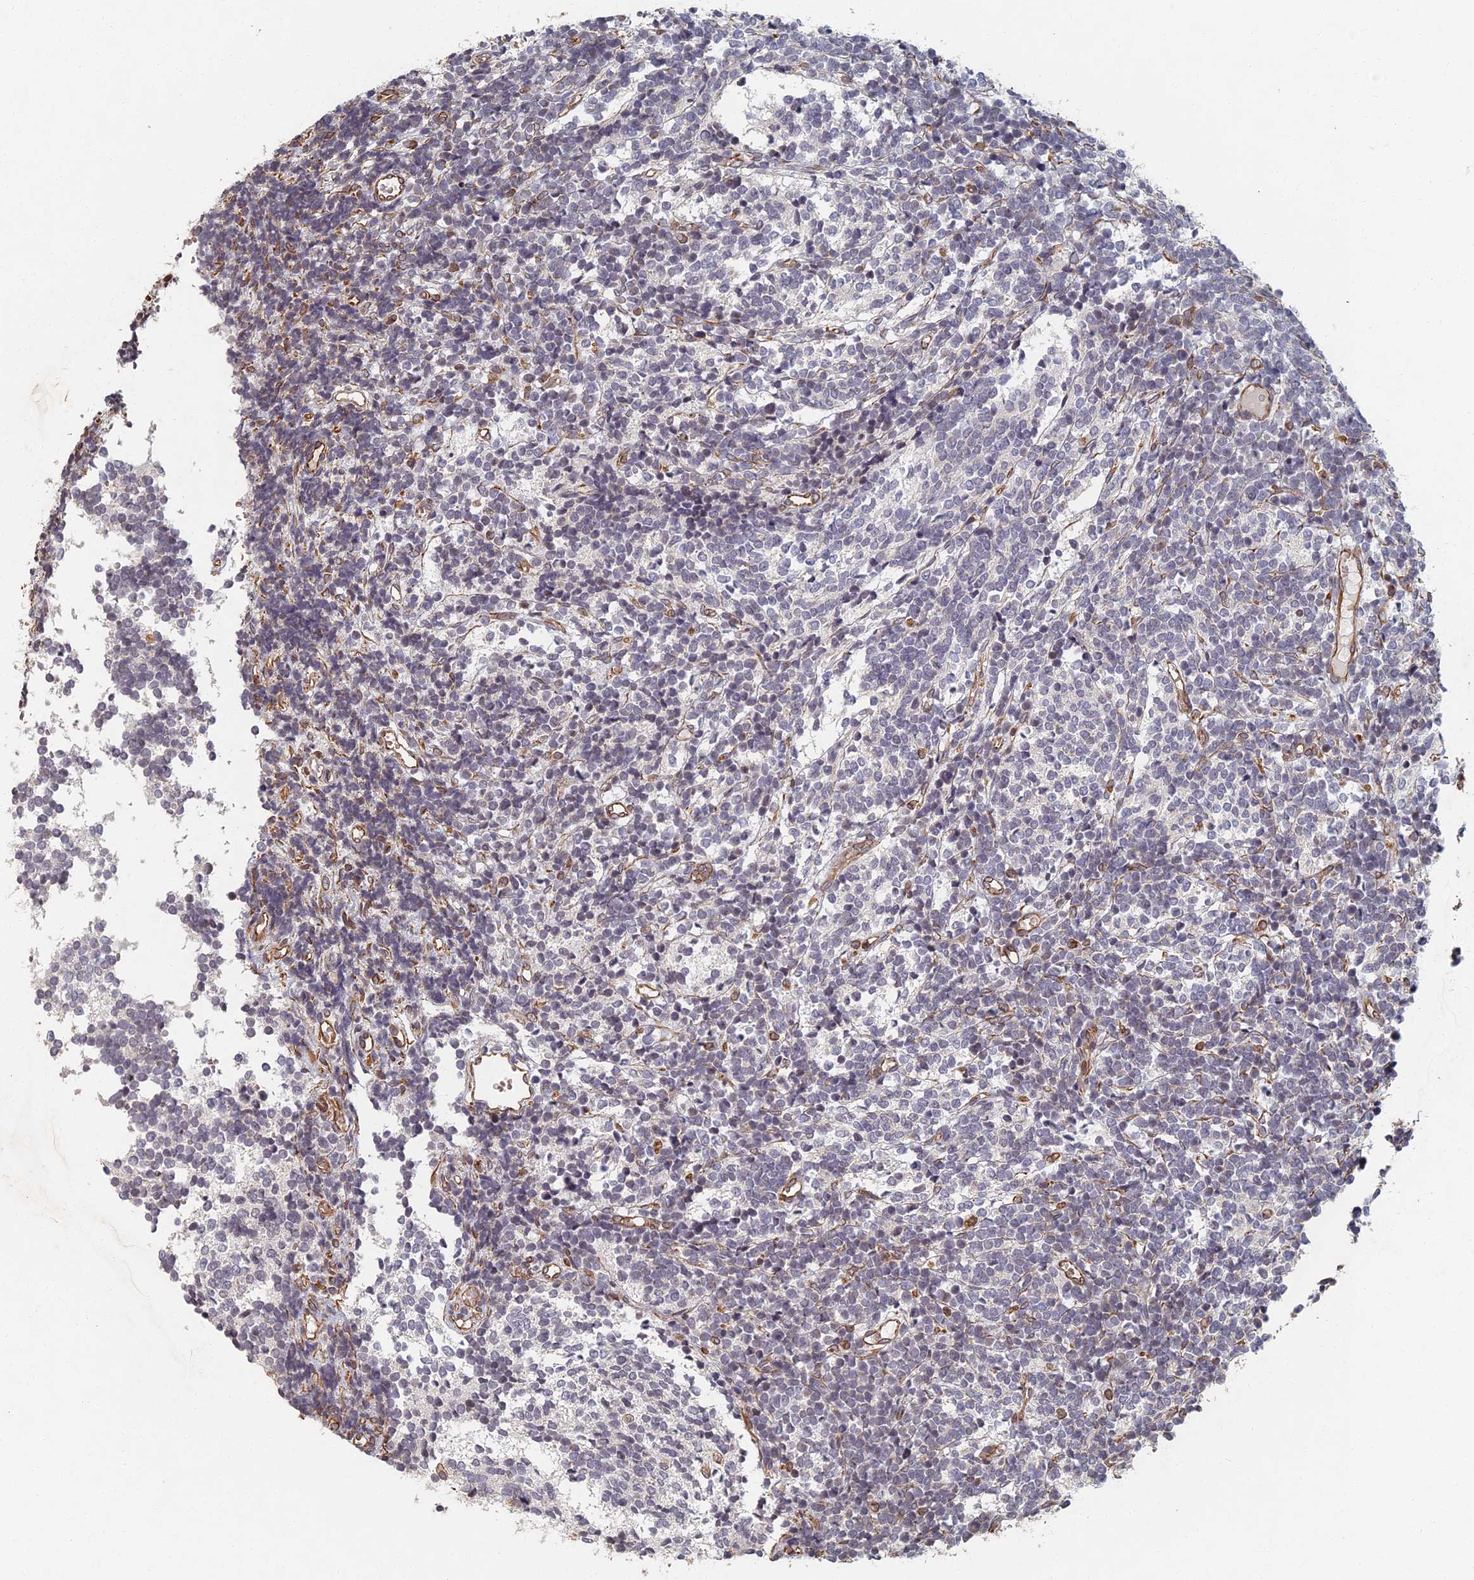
{"staining": {"intensity": "negative", "quantity": "none", "location": "none"}, "tissue": "glioma", "cell_type": "Tumor cells", "image_type": "cancer", "snomed": [{"axis": "morphology", "description": "Glioma, malignant, Low grade"}, {"axis": "topography", "description": "Brain"}], "caption": "Immunohistochemistry (IHC) photomicrograph of human malignant low-grade glioma stained for a protein (brown), which reveals no positivity in tumor cells.", "gene": "ABCB10", "patient": {"sex": "female", "age": 1}}